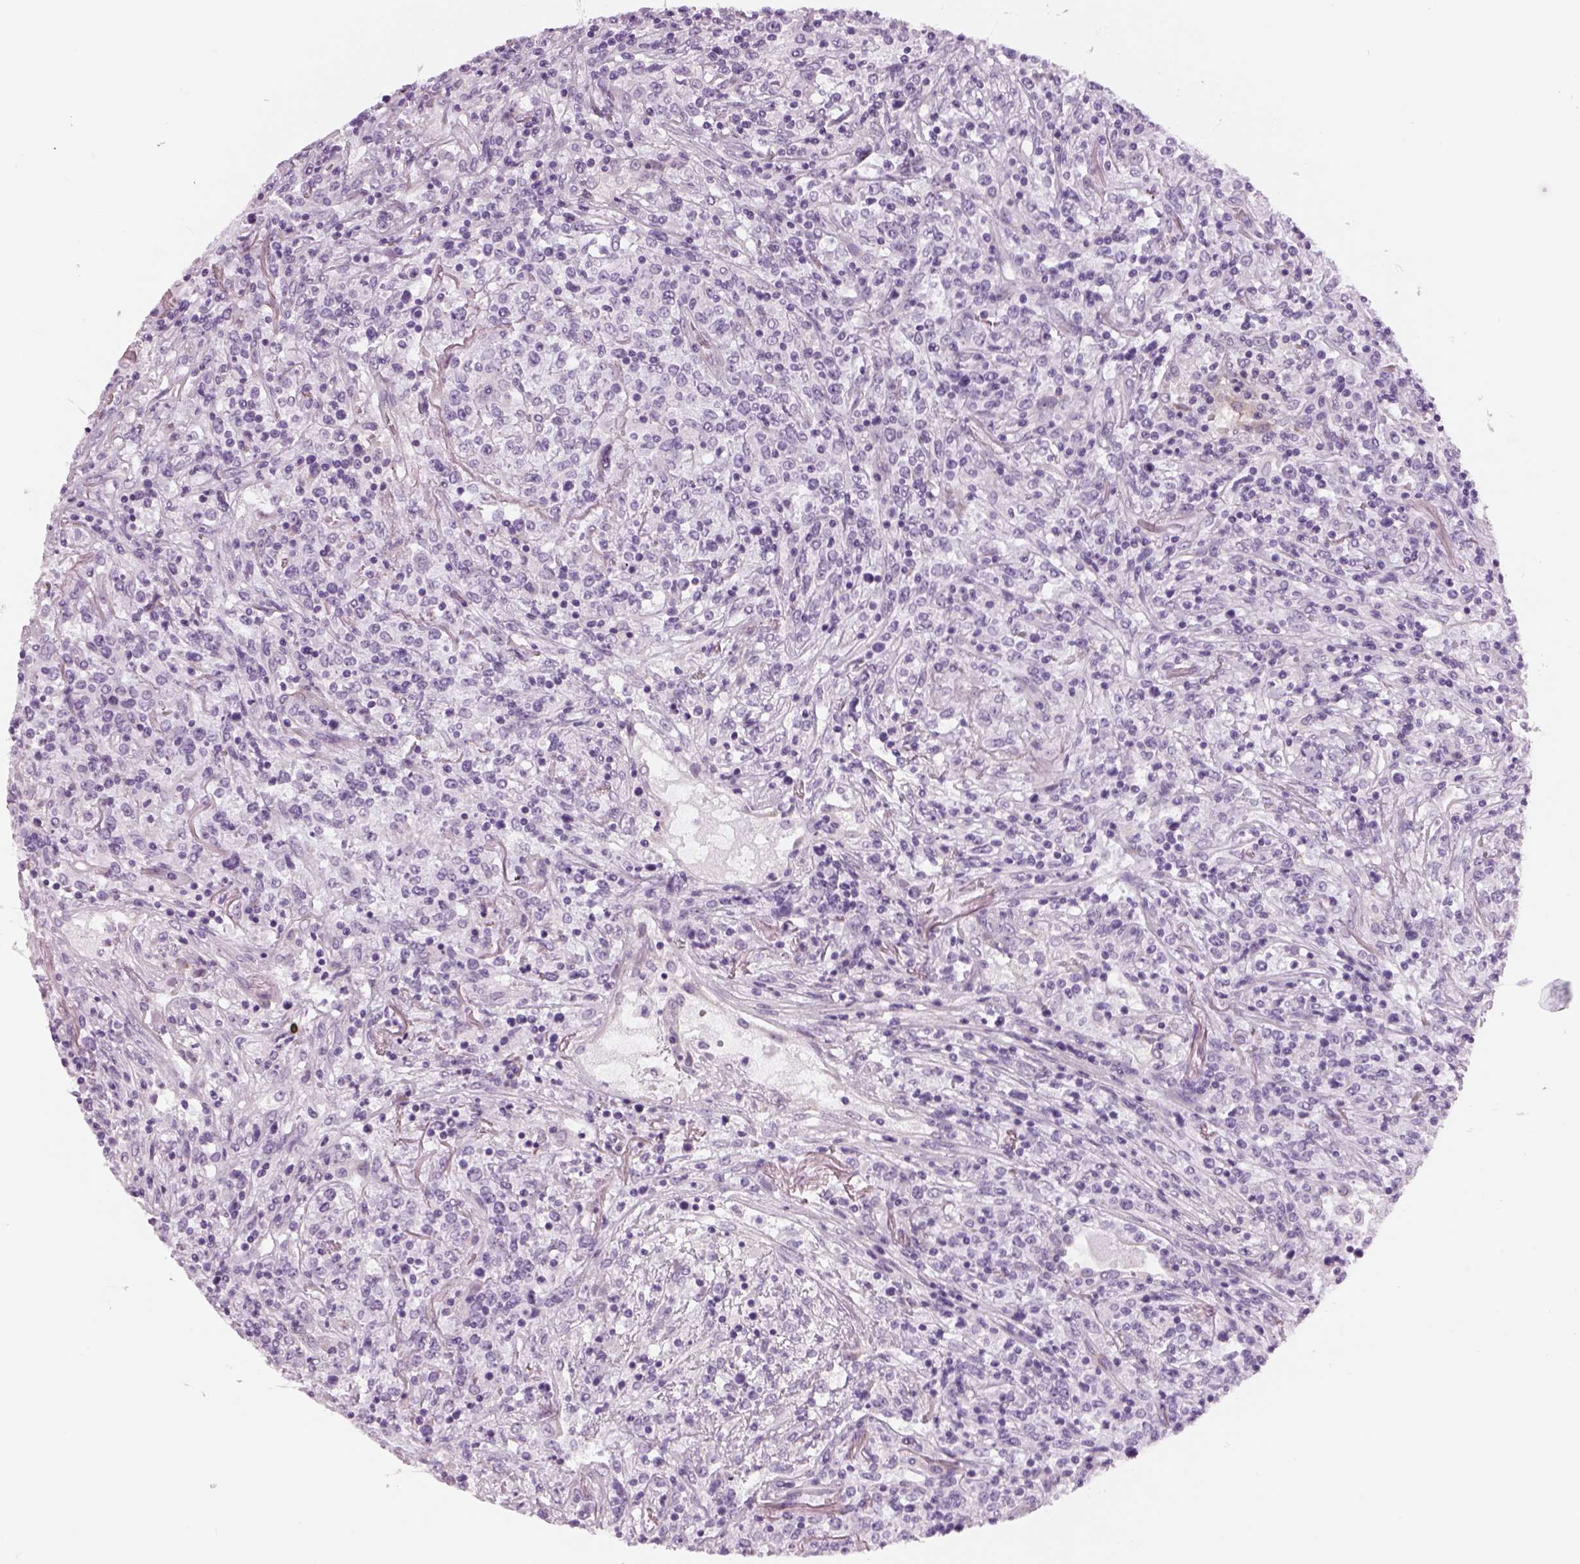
{"staining": {"intensity": "negative", "quantity": "none", "location": "none"}, "tissue": "lymphoma", "cell_type": "Tumor cells", "image_type": "cancer", "snomed": [{"axis": "morphology", "description": "Malignant lymphoma, non-Hodgkin's type, High grade"}, {"axis": "topography", "description": "Lung"}], "caption": "High power microscopy image of an immunohistochemistry (IHC) histopathology image of lymphoma, revealing no significant staining in tumor cells.", "gene": "KCNMB4", "patient": {"sex": "male", "age": 79}}